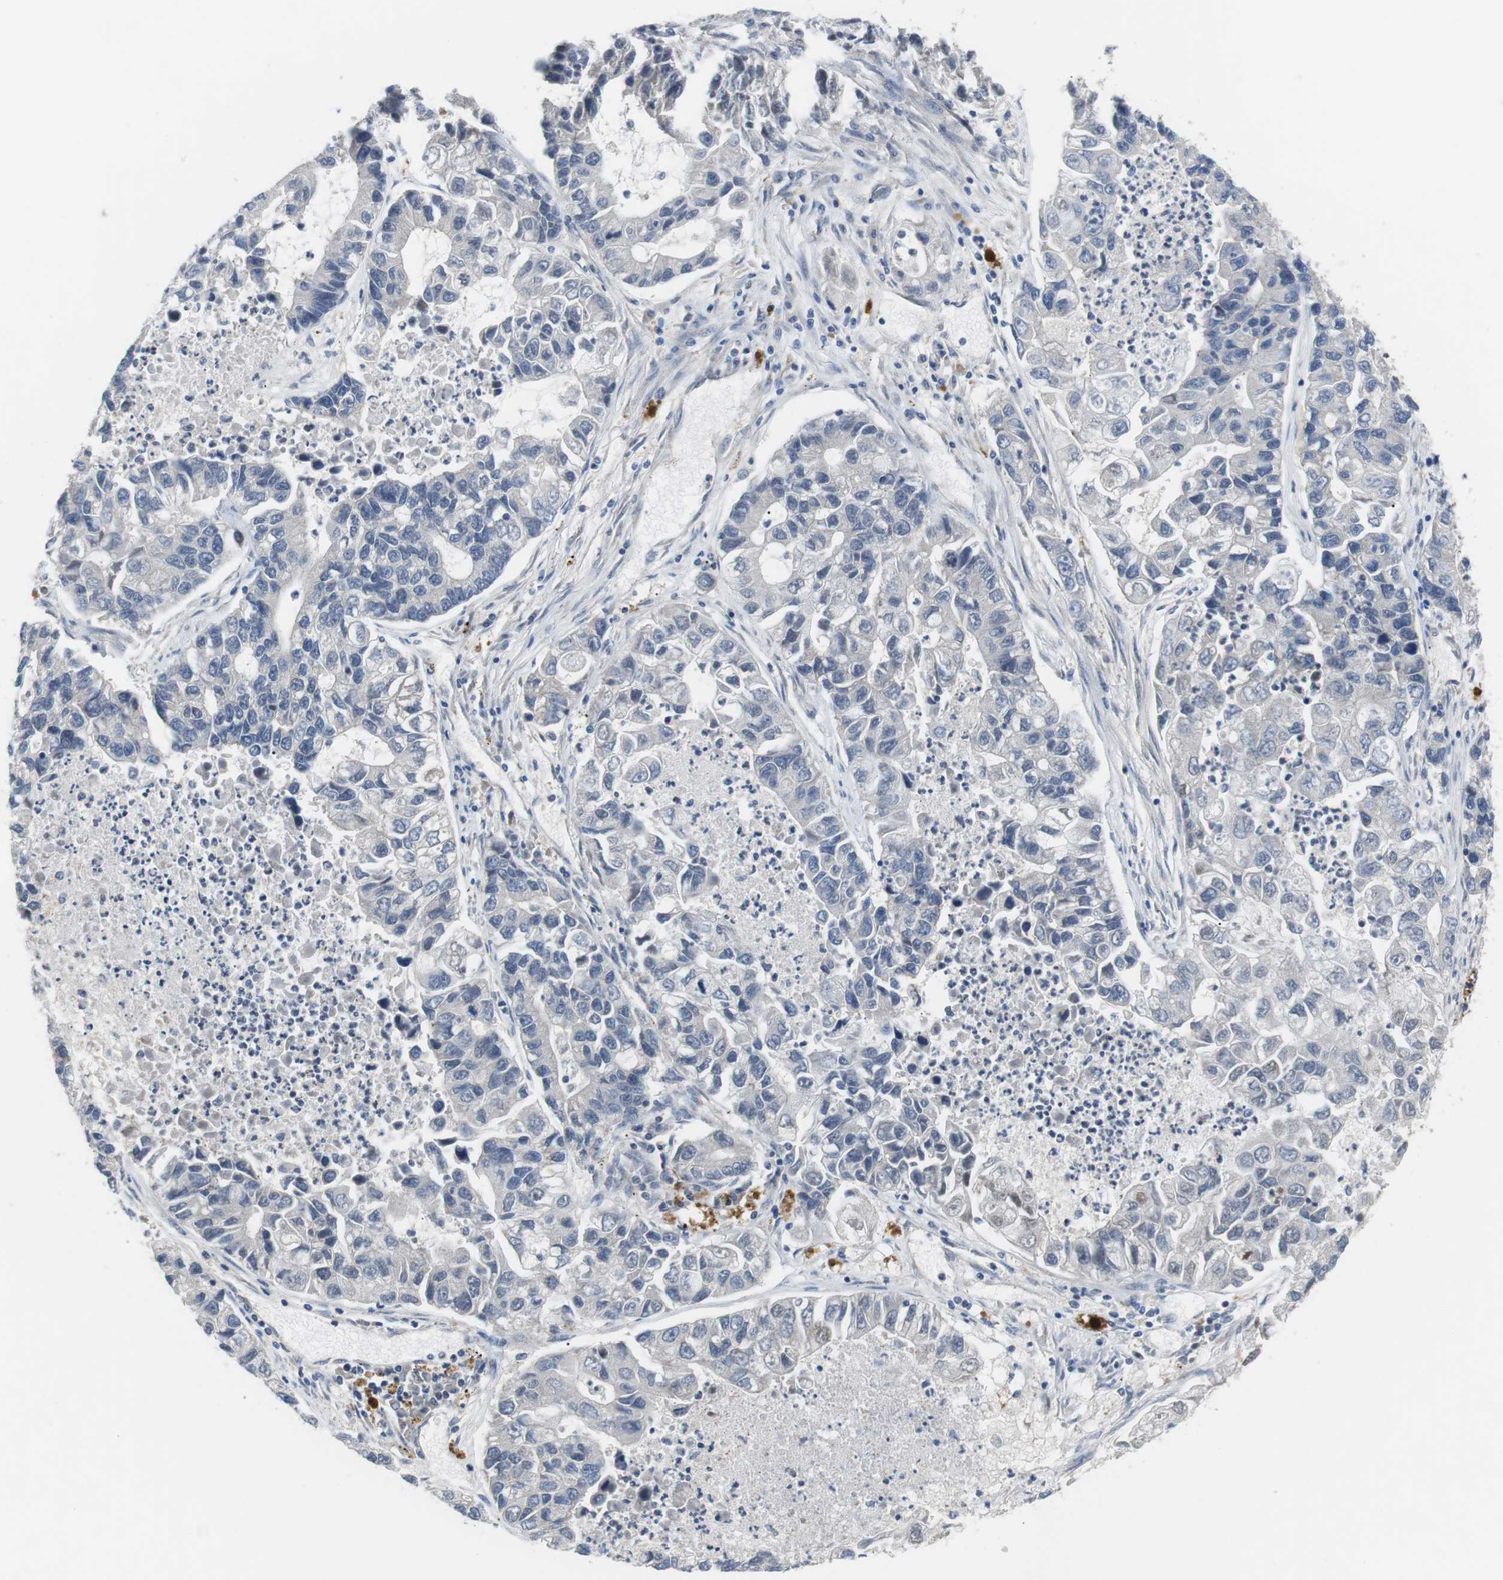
{"staining": {"intensity": "negative", "quantity": "none", "location": "none"}, "tissue": "lung cancer", "cell_type": "Tumor cells", "image_type": "cancer", "snomed": [{"axis": "morphology", "description": "Adenocarcinoma, NOS"}, {"axis": "topography", "description": "Lung"}], "caption": "Tumor cells are negative for protein expression in human lung cancer (adenocarcinoma).", "gene": "NECTIN1", "patient": {"sex": "female", "age": 51}}